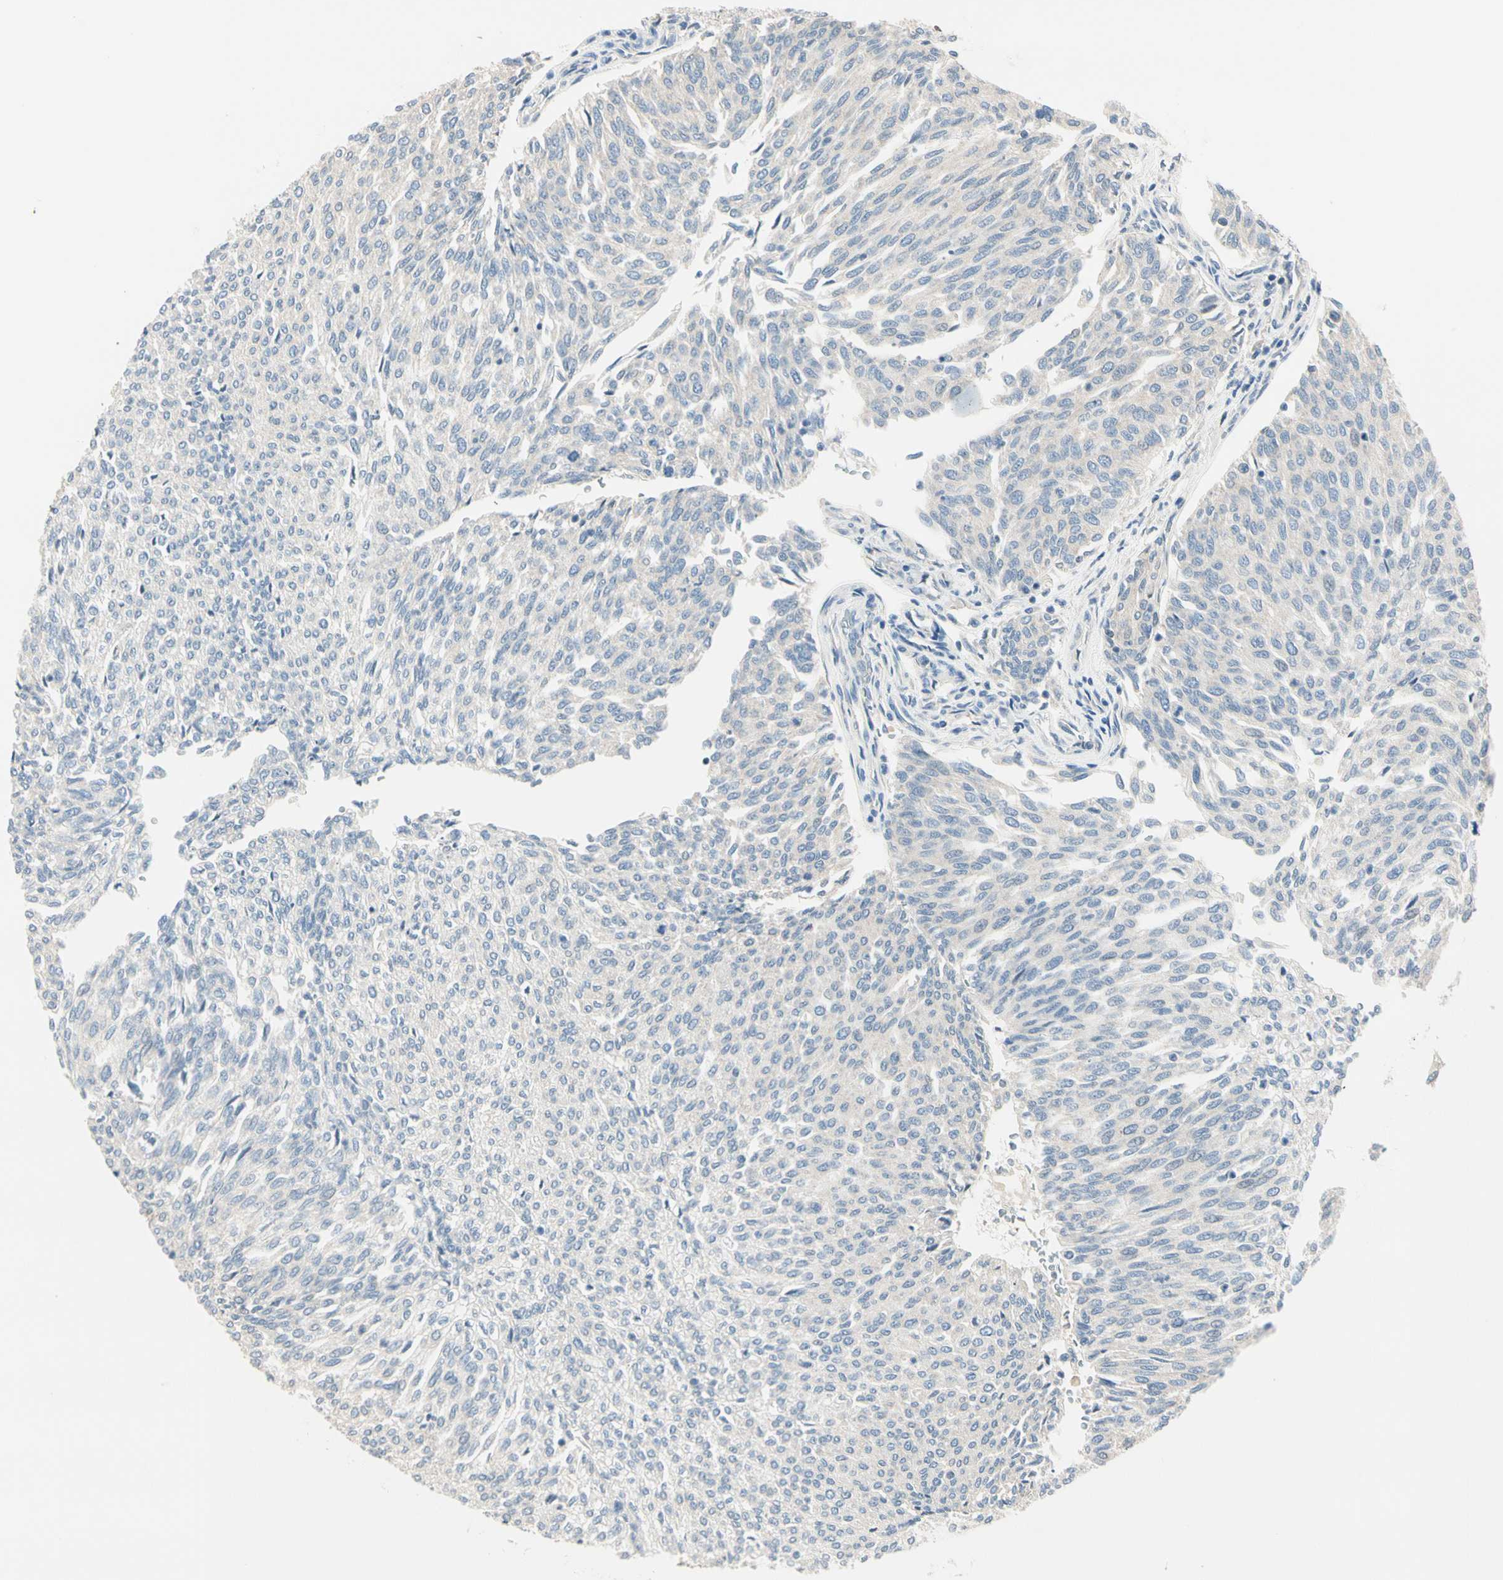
{"staining": {"intensity": "negative", "quantity": "none", "location": "none"}, "tissue": "urothelial cancer", "cell_type": "Tumor cells", "image_type": "cancer", "snomed": [{"axis": "morphology", "description": "Urothelial carcinoma, Low grade"}, {"axis": "topography", "description": "Urinary bladder"}], "caption": "Immunohistochemical staining of urothelial cancer reveals no significant expression in tumor cells.", "gene": "GPR153", "patient": {"sex": "female", "age": 79}}